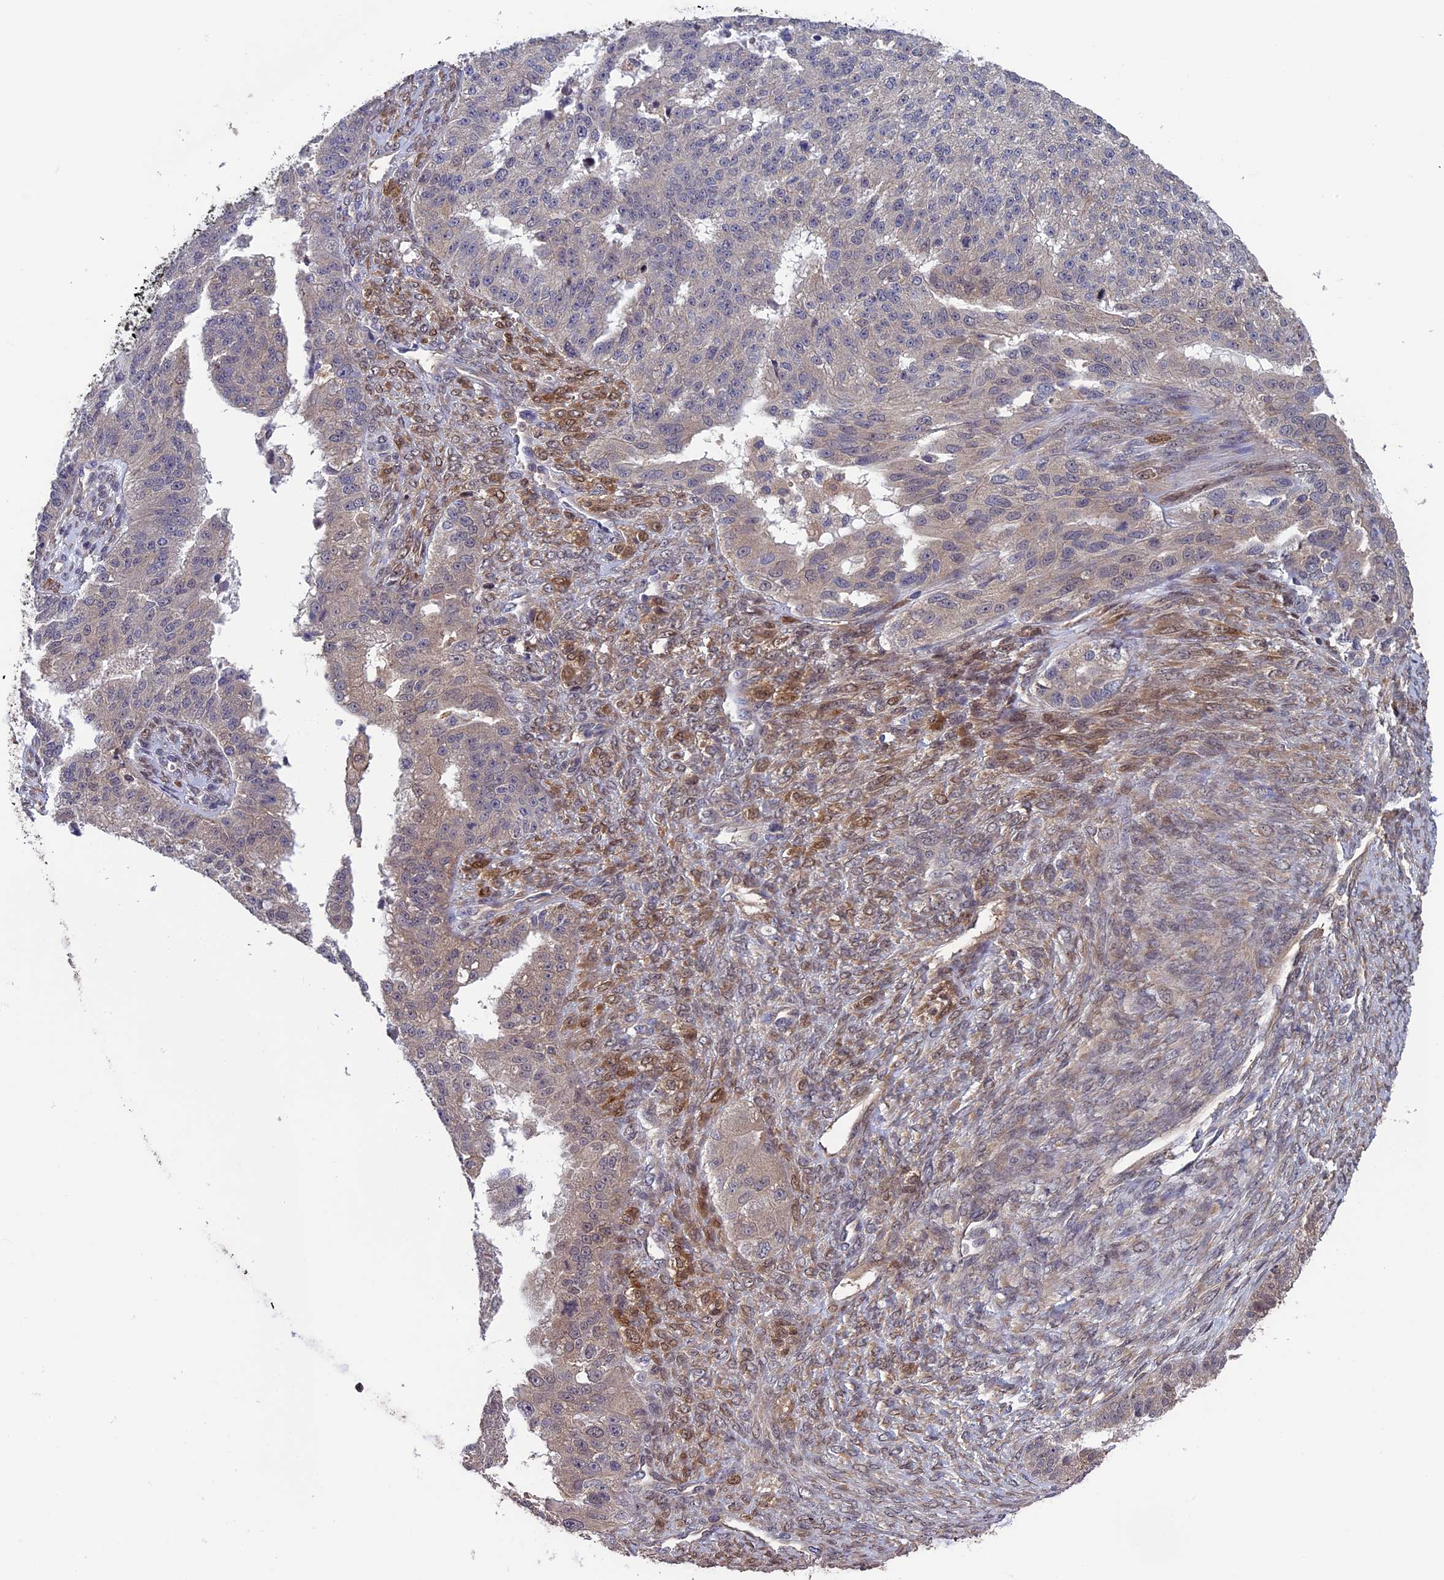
{"staining": {"intensity": "negative", "quantity": "none", "location": "none"}, "tissue": "ovarian cancer", "cell_type": "Tumor cells", "image_type": "cancer", "snomed": [{"axis": "morphology", "description": "Cystadenocarcinoma, serous, NOS"}, {"axis": "topography", "description": "Ovary"}], "caption": "Tumor cells are negative for protein expression in human ovarian cancer.", "gene": "LCMT1", "patient": {"sex": "female", "age": 58}}